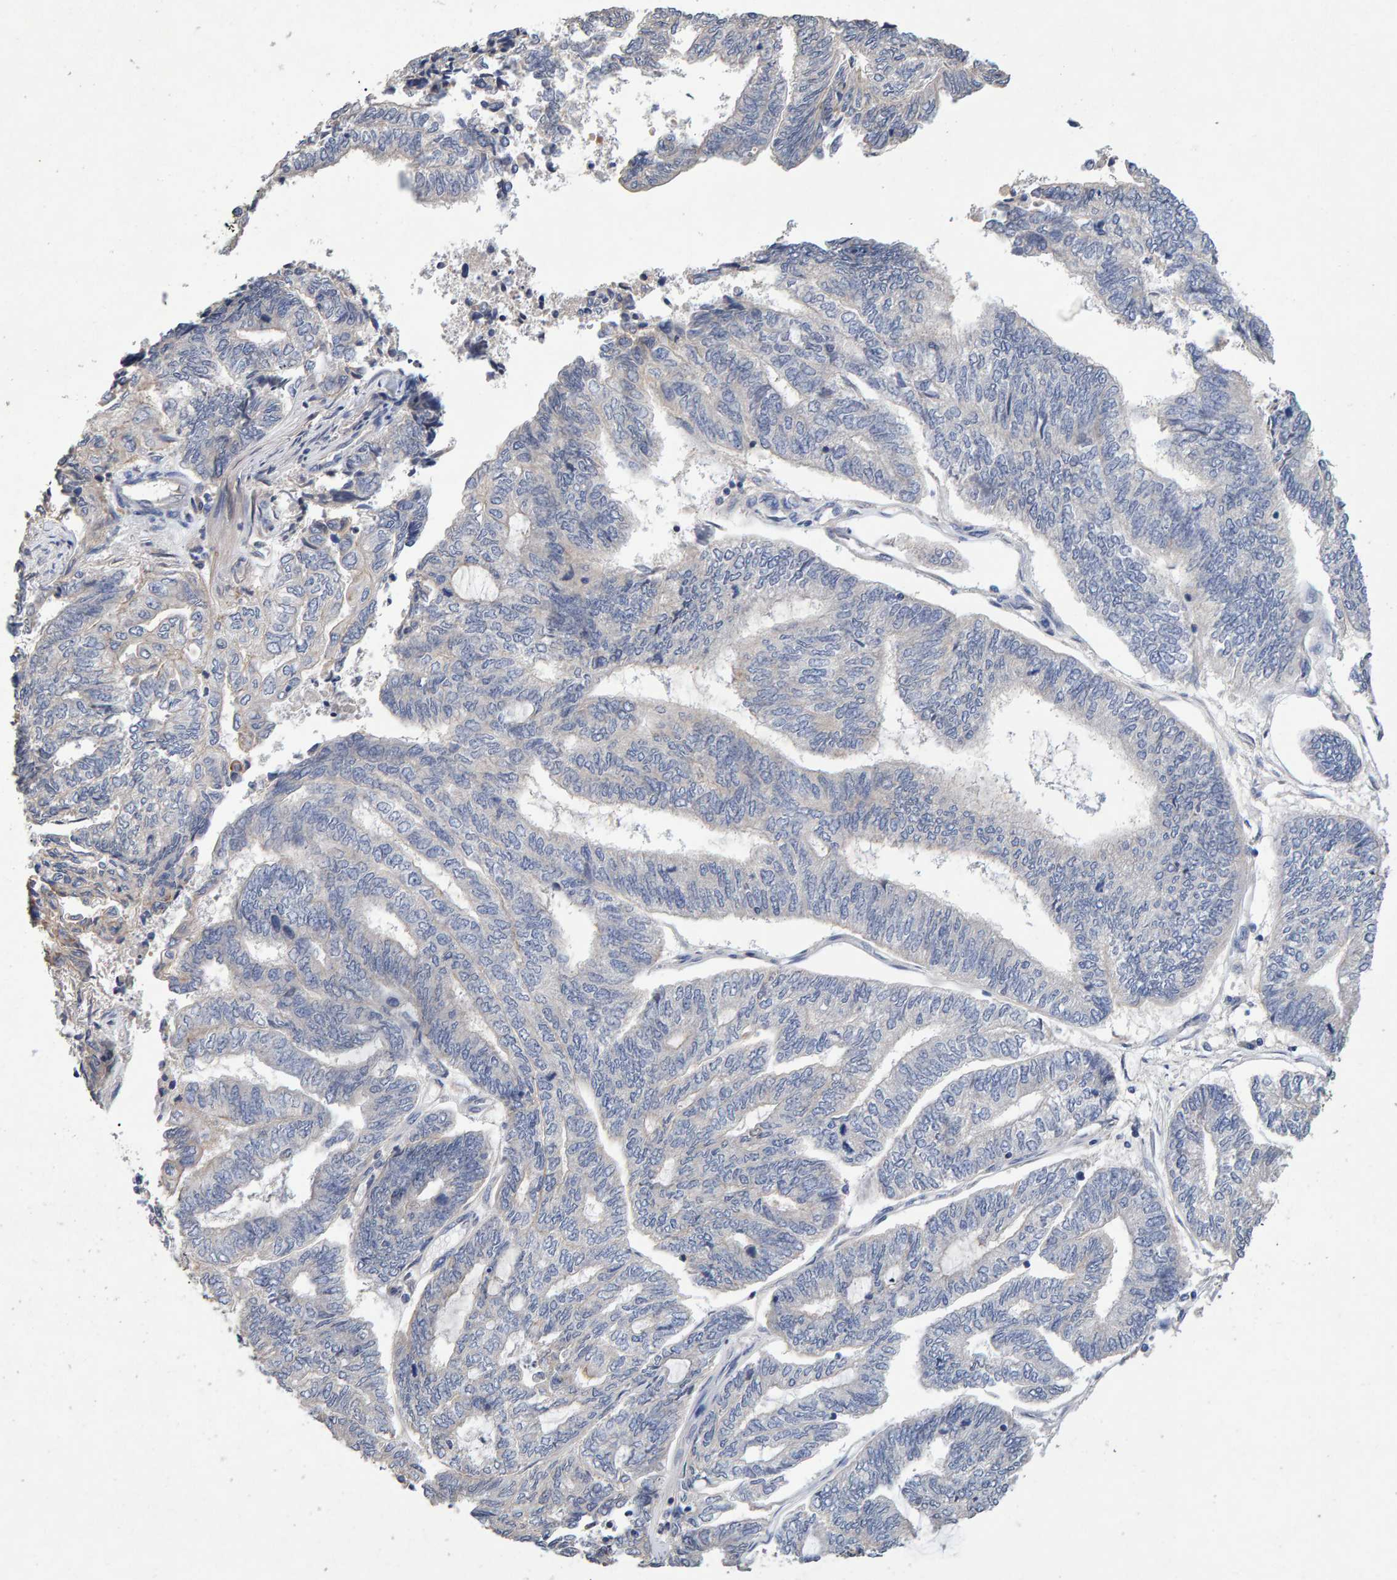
{"staining": {"intensity": "negative", "quantity": "none", "location": "none"}, "tissue": "endometrial cancer", "cell_type": "Tumor cells", "image_type": "cancer", "snomed": [{"axis": "morphology", "description": "Adenocarcinoma, NOS"}, {"axis": "topography", "description": "Uterus"}, {"axis": "topography", "description": "Endometrium"}], "caption": "This is a image of IHC staining of endometrial adenocarcinoma, which shows no staining in tumor cells.", "gene": "EFR3A", "patient": {"sex": "female", "age": 70}}